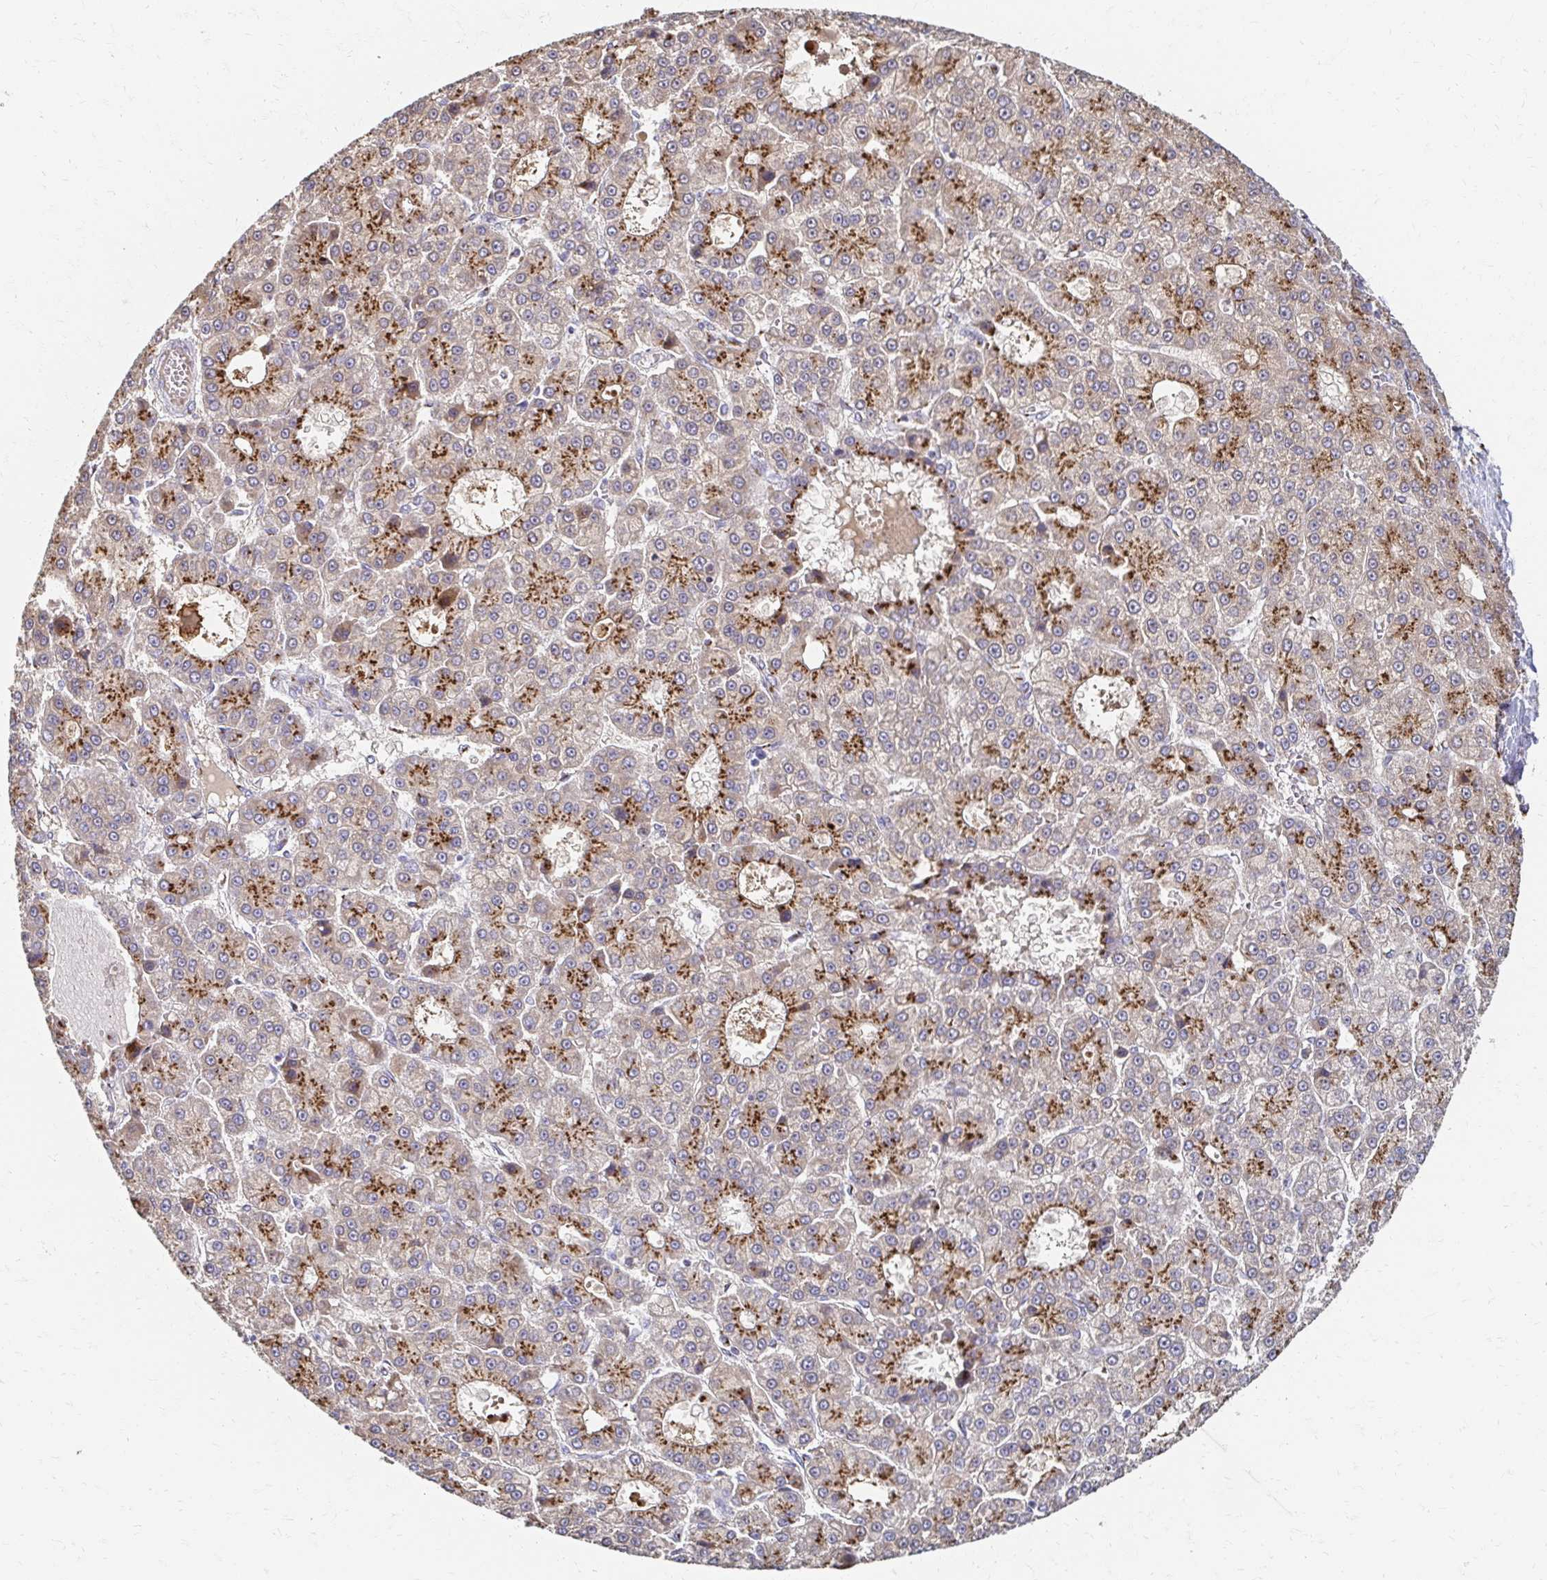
{"staining": {"intensity": "moderate", "quantity": ">75%", "location": "cytoplasmic/membranous"}, "tissue": "liver cancer", "cell_type": "Tumor cells", "image_type": "cancer", "snomed": [{"axis": "morphology", "description": "Carcinoma, Hepatocellular, NOS"}, {"axis": "topography", "description": "Liver"}], "caption": "A medium amount of moderate cytoplasmic/membranous expression is seen in approximately >75% of tumor cells in liver cancer (hepatocellular carcinoma) tissue.", "gene": "TM9SF1", "patient": {"sex": "male", "age": 70}}